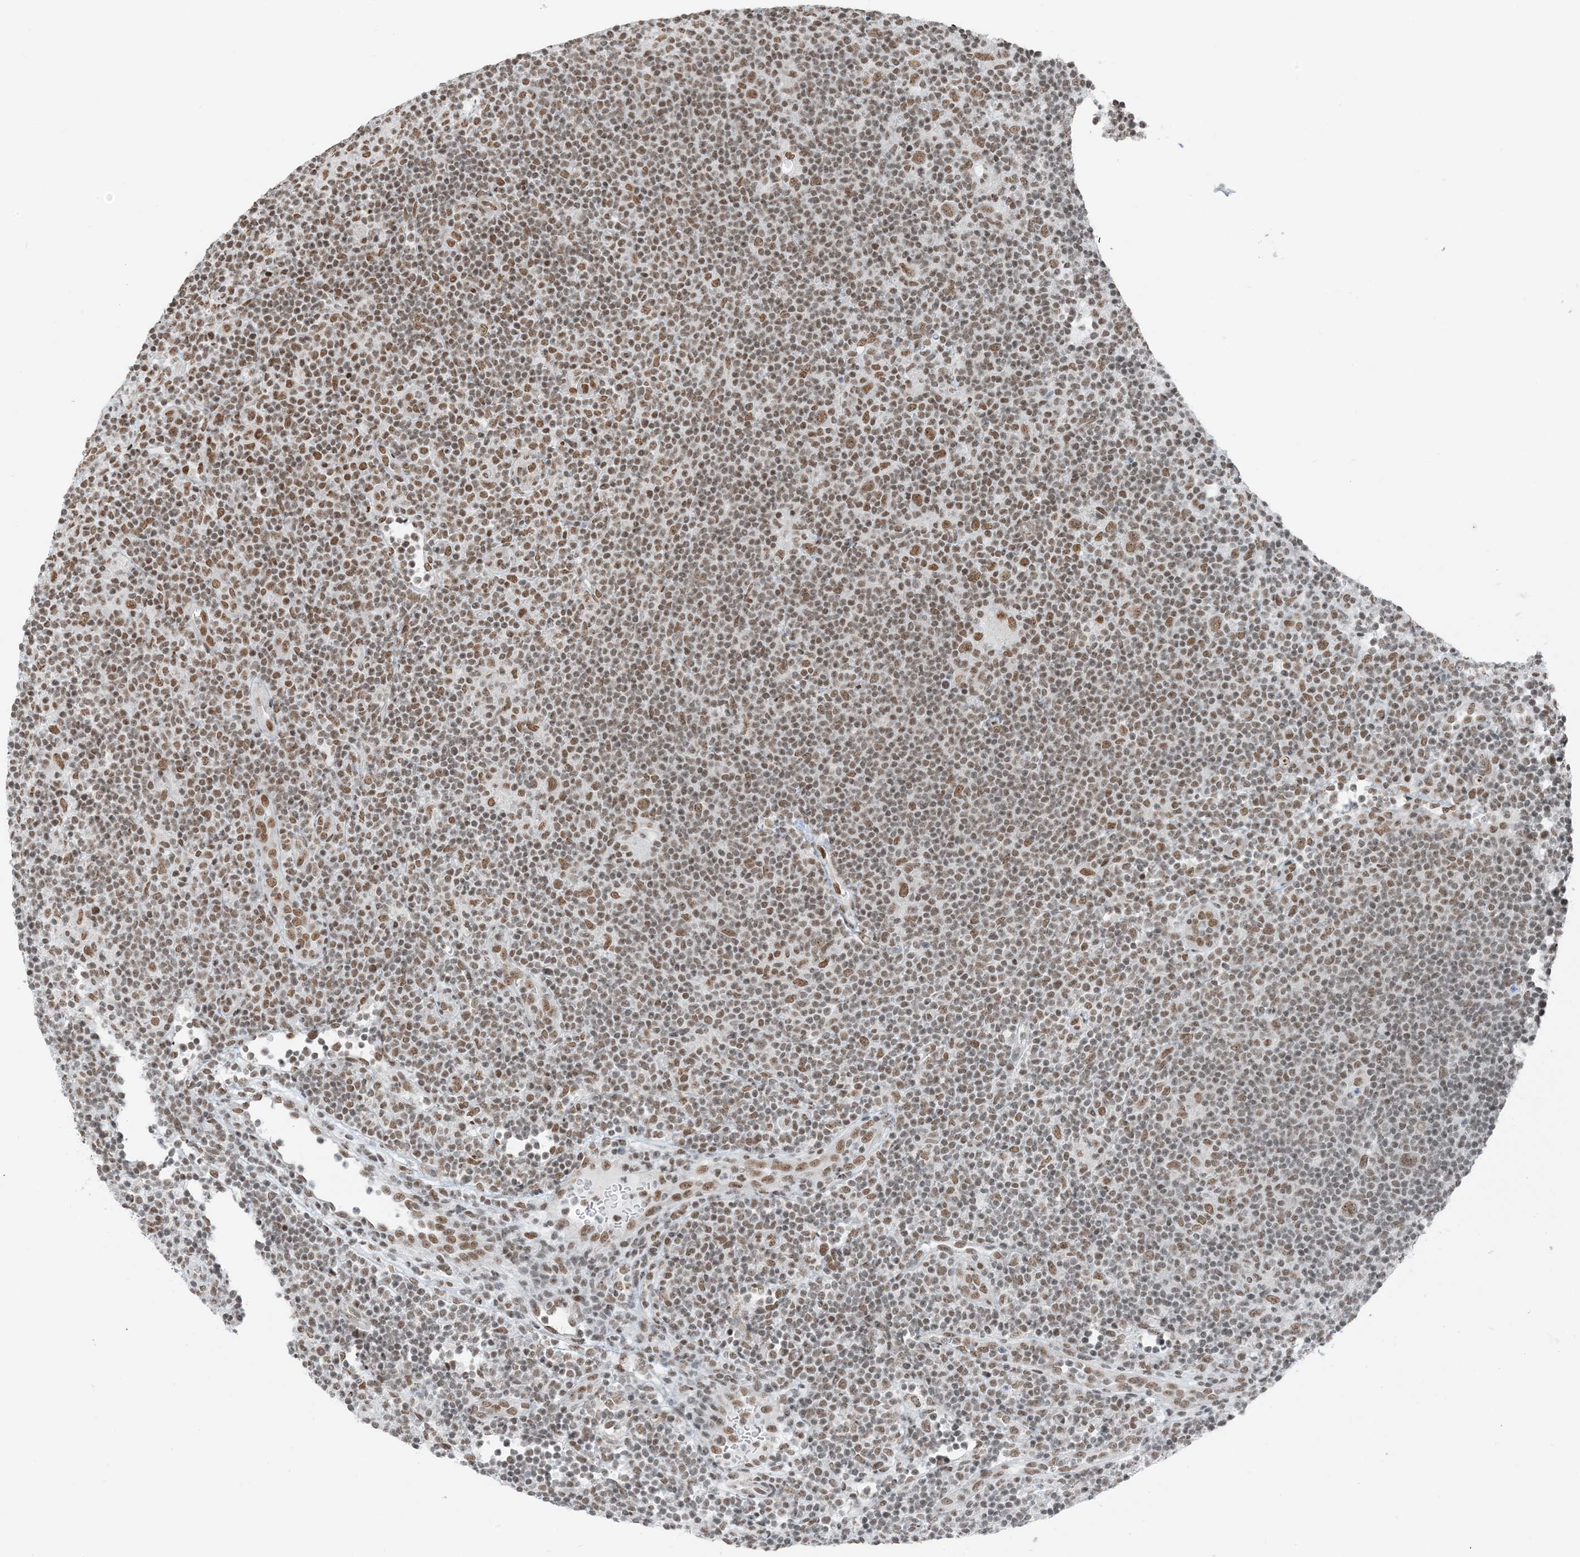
{"staining": {"intensity": "moderate", "quantity": ">75%", "location": "nuclear"}, "tissue": "lymphoma", "cell_type": "Tumor cells", "image_type": "cancer", "snomed": [{"axis": "morphology", "description": "Hodgkin's disease, NOS"}, {"axis": "topography", "description": "Lymph node"}], "caption": "Human lymphoma stained for a protein (brown) shows moderate nuclear positive positivity in about >75% of tumor cells.", "gene": "ZNF500", "patient": {"sex": "female", "age": 57}}